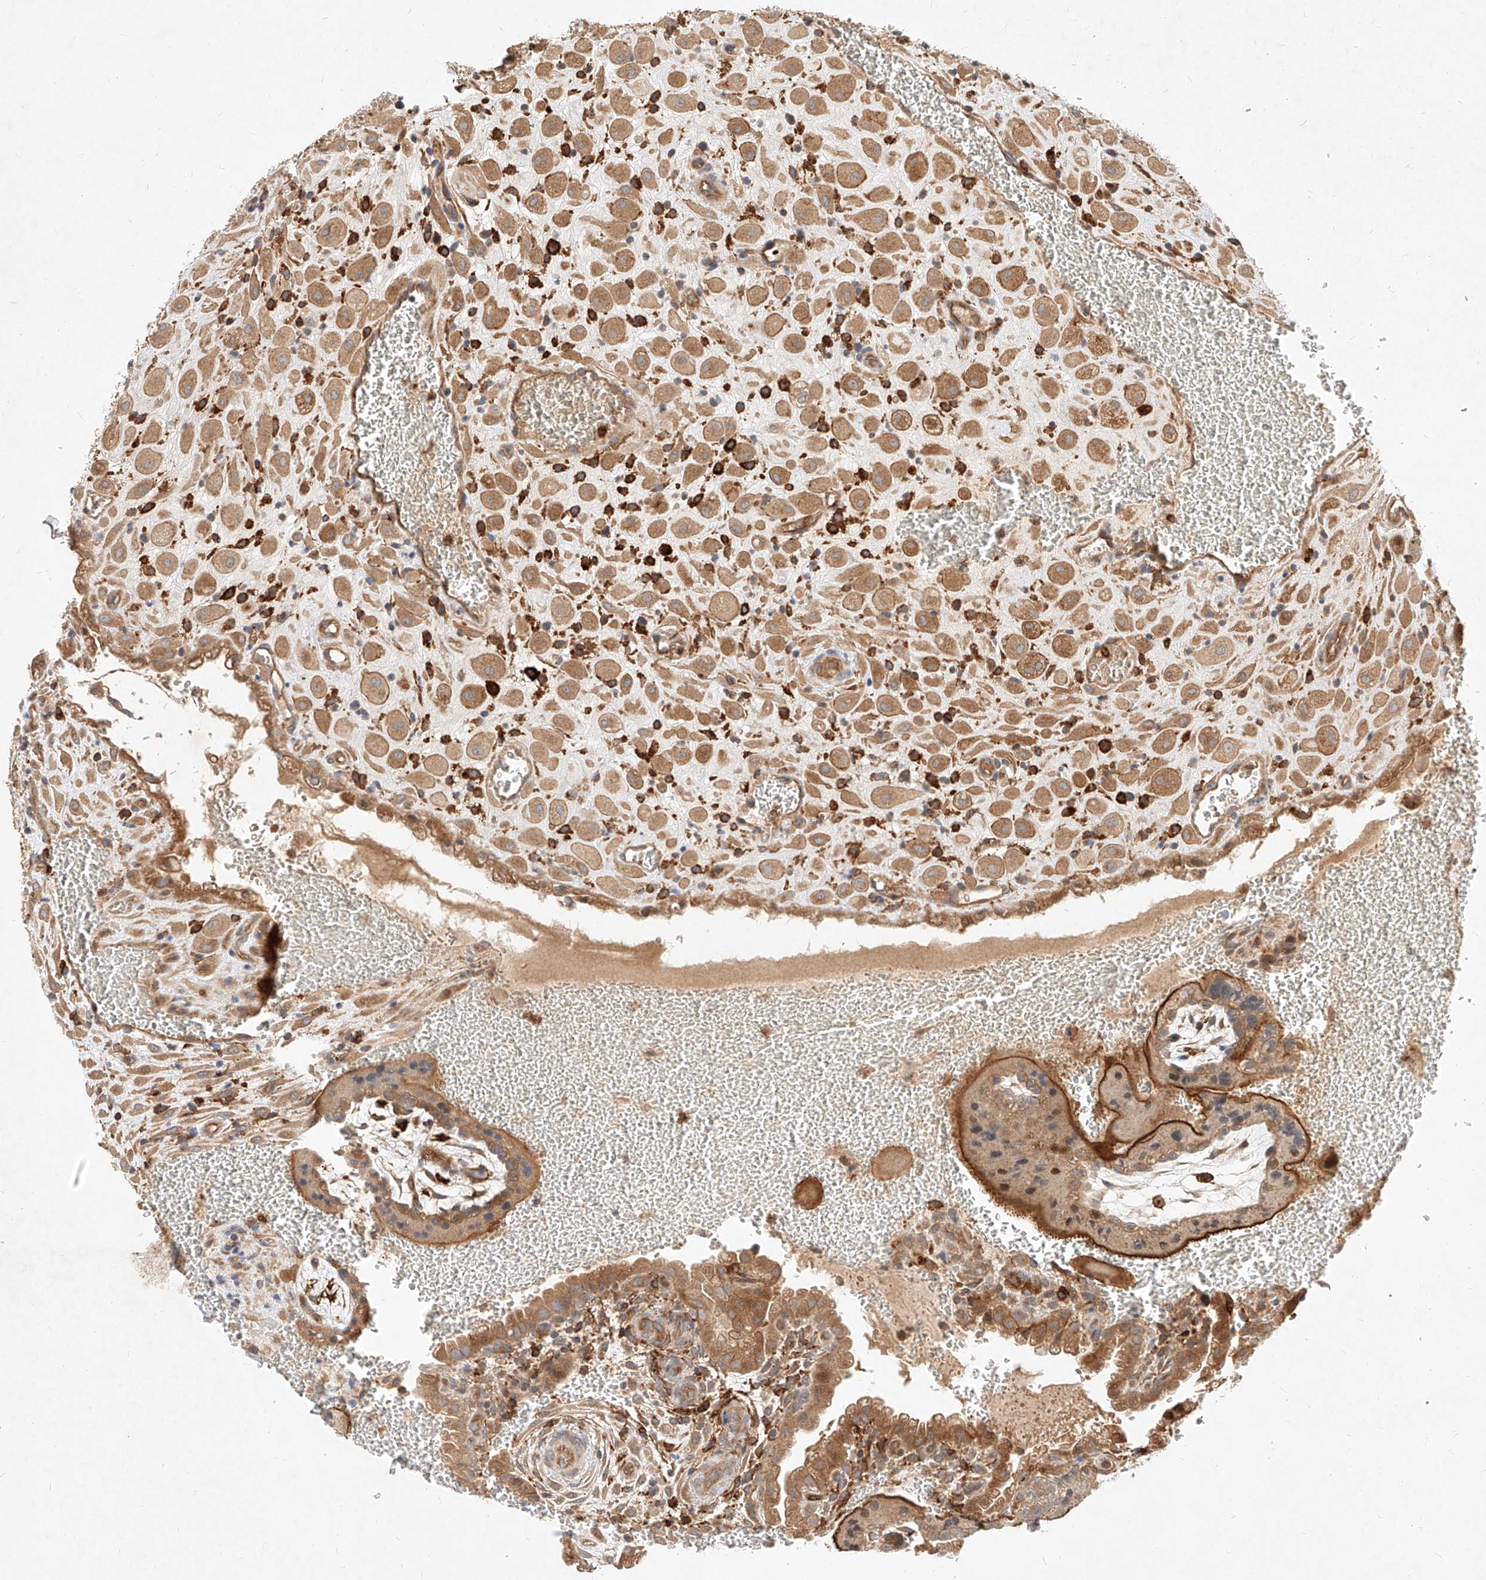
{"staining": {"intensity": "moderate", "quantity": ">75%", "location": "cytoplasmic/membranous"}, "tissue": "placenta", "cell_type": "Decidual cells", "image_type": "normal", "snomed": [{"axis": "morphology", "description": "Normal tissue, NOS"}, {"axis": "topography", "description": "Placenta"}], "caption": "Immunohistochemistry (IHC) staining of normal placenta, which displays medium levels of moderate cytoplasmic/membranous expression in approximately >75% of decidual cells indicating moderate cytoplasmic/membranous protein positivity. The staining was performed using DAB (3,3'-diaminobenzidine) (brown) for protein detection and nuclei were counterstained in hematoxylin (blue).", "gene": "NFAM1", "patient": {"sex": "female", "age": 35}}